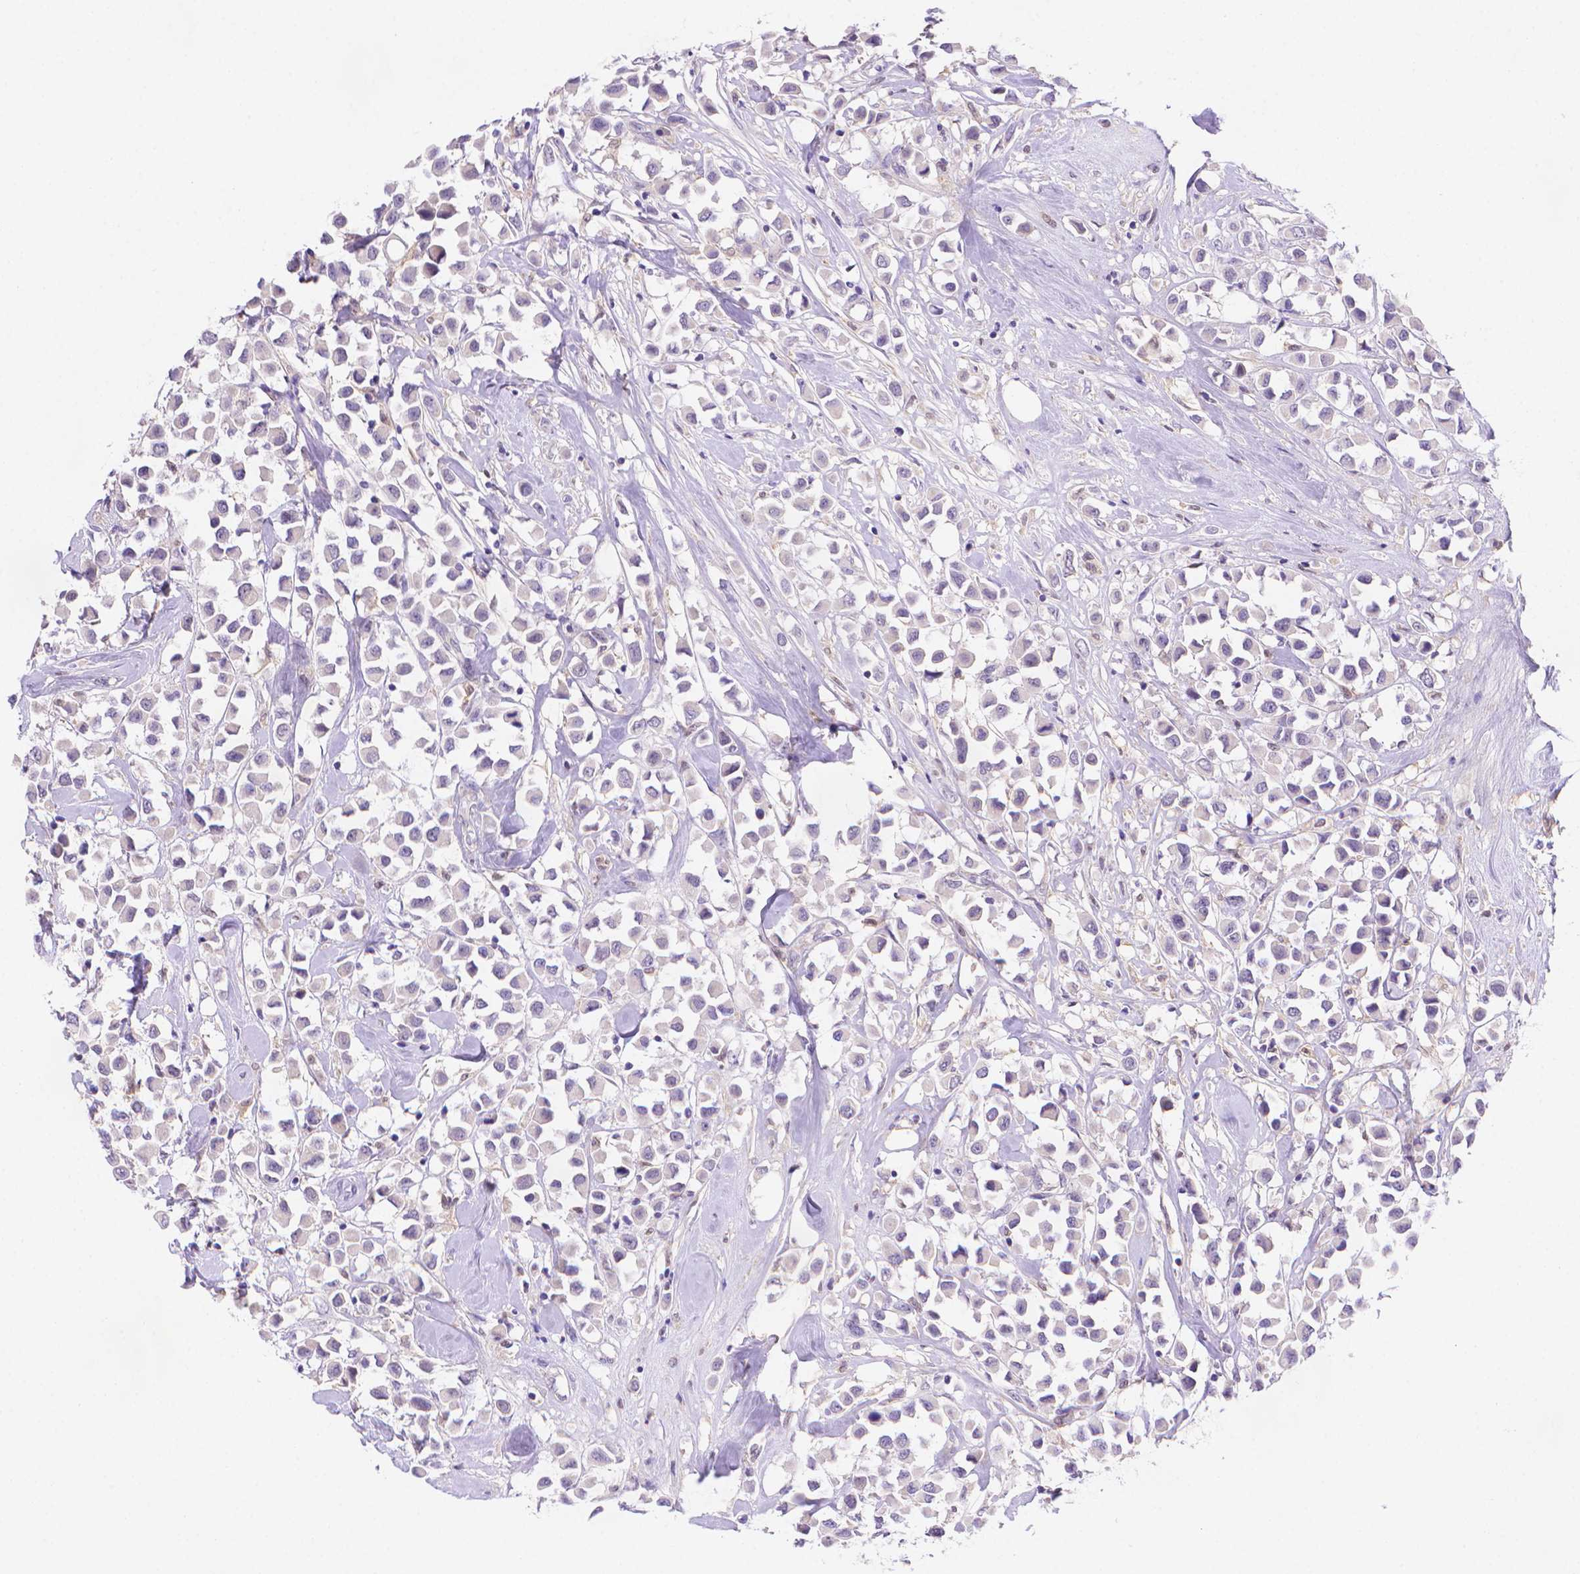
{"staining": {"intensity": "negative", "quantity": "none", "location": "none"}, "tissue": "breast cancer", "cell_type": "Tumor cells", "image_type": "cancer", "snomed": [{"axis": "morphology", "description": "Duct carcinoma"}, {"axis": "topography", "description": "Breast"}], "caption": "There is no significant positivity in tumor cells of intraductal carcinoma (breast). Brightfield microscopy of immunohistochemistry (IHC) stained with DAB (brown) and hematoxylin (blue), captured at high magnification.", "gene": "FGD2", "patient": {"sex": "female", "age": 61}}